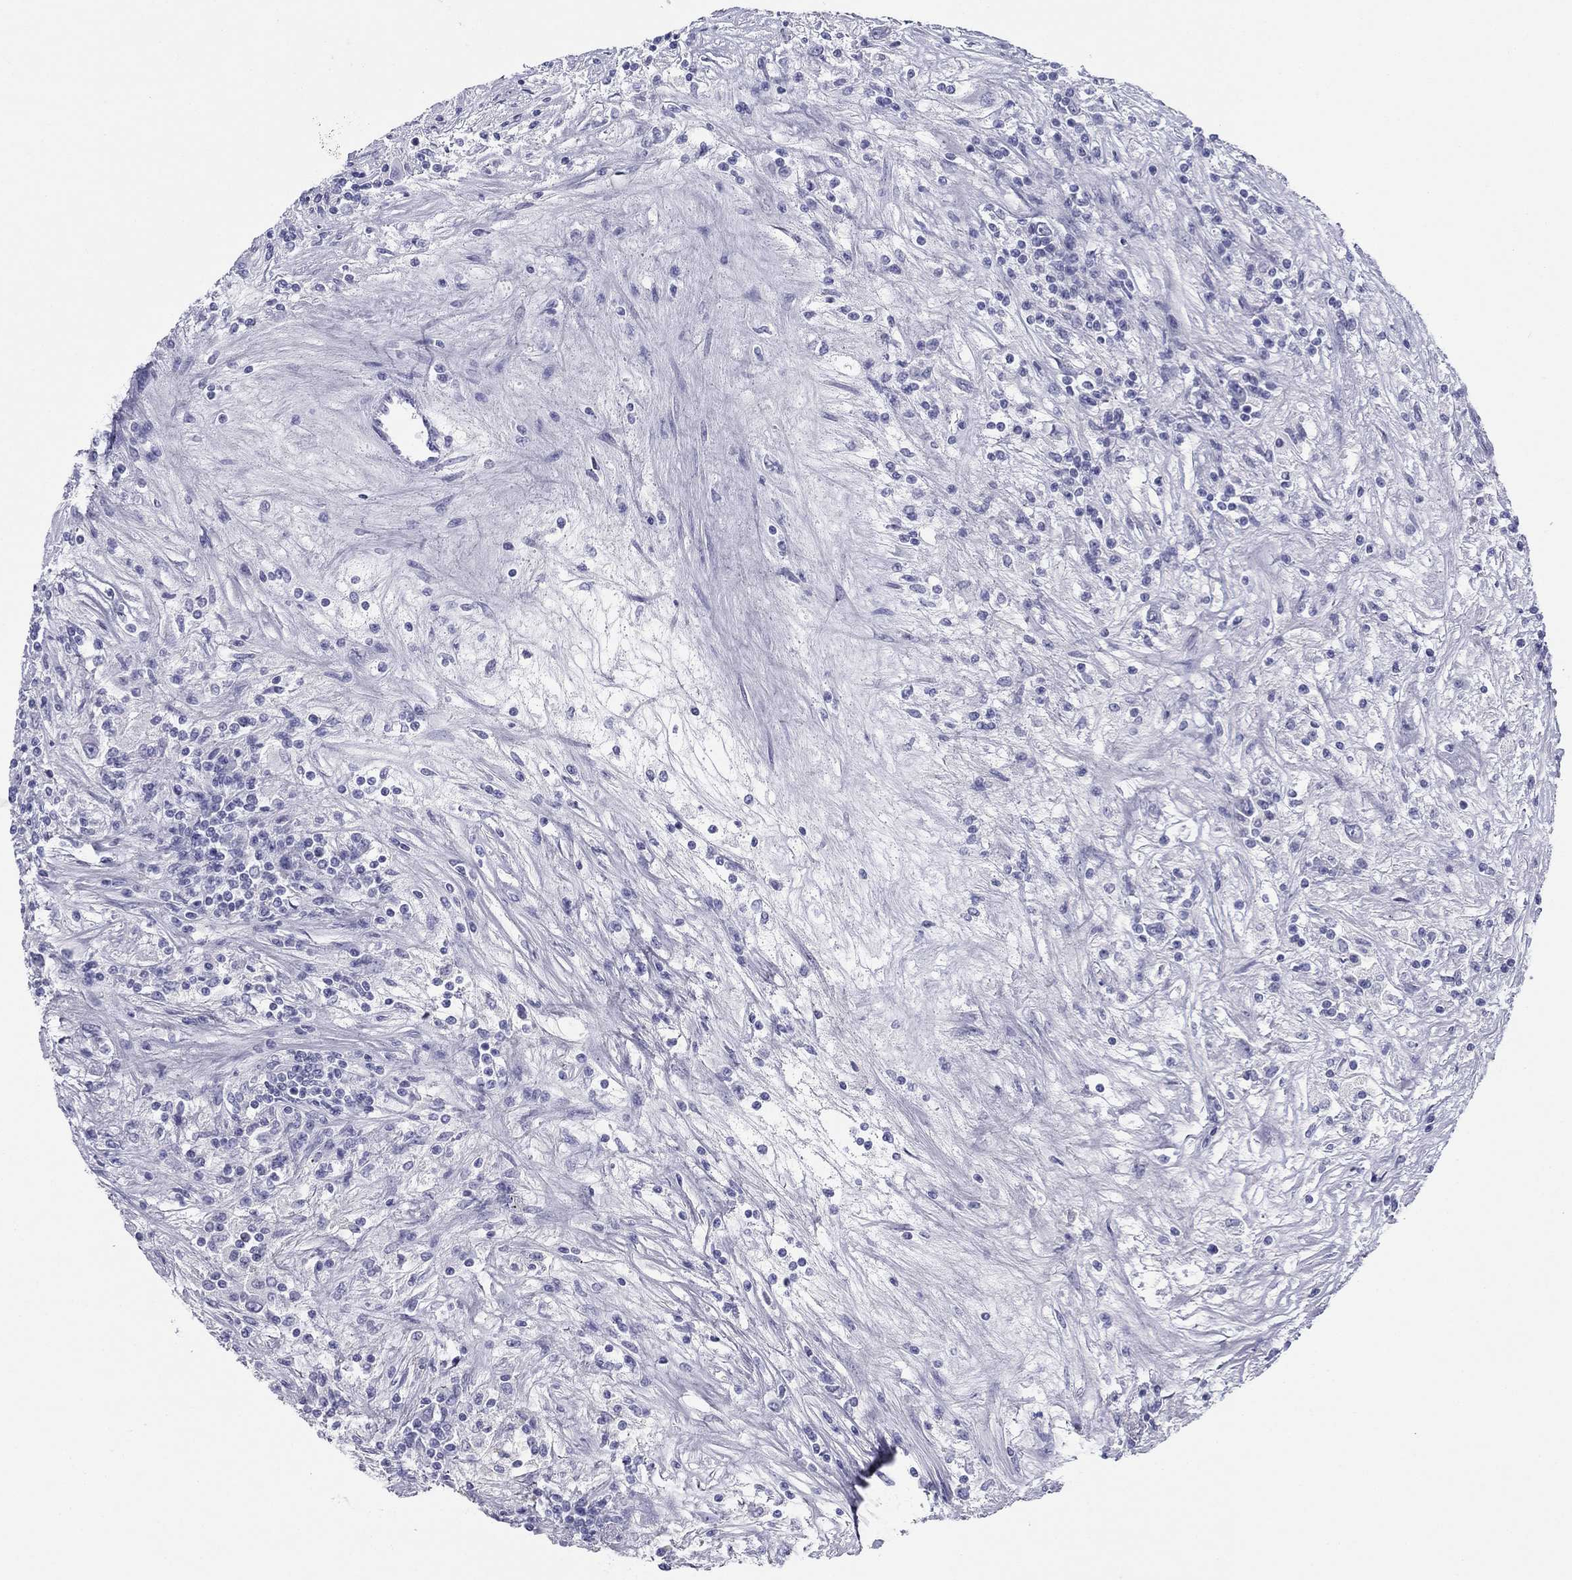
{"staining": {"intensity": "negative", "quantity": "none", "location": "none"}, "tissue": "renal cancer", "cell_type": "Tumor cells", "image_type": "cancer", "snomed": [{"axis": "morphology", "description": "Adenocarcinoma, NOS"}, {"axis": "topography", "description": "Kidney"}], "caption": "High magnification brightfield microscopy of renal cancer stained with DAB (brown) and counterstained with hematoxylin (blue): tumor cells show no significant expression.", "gene": "ZP2", "patient": {"sex": "female", "age": 67}}